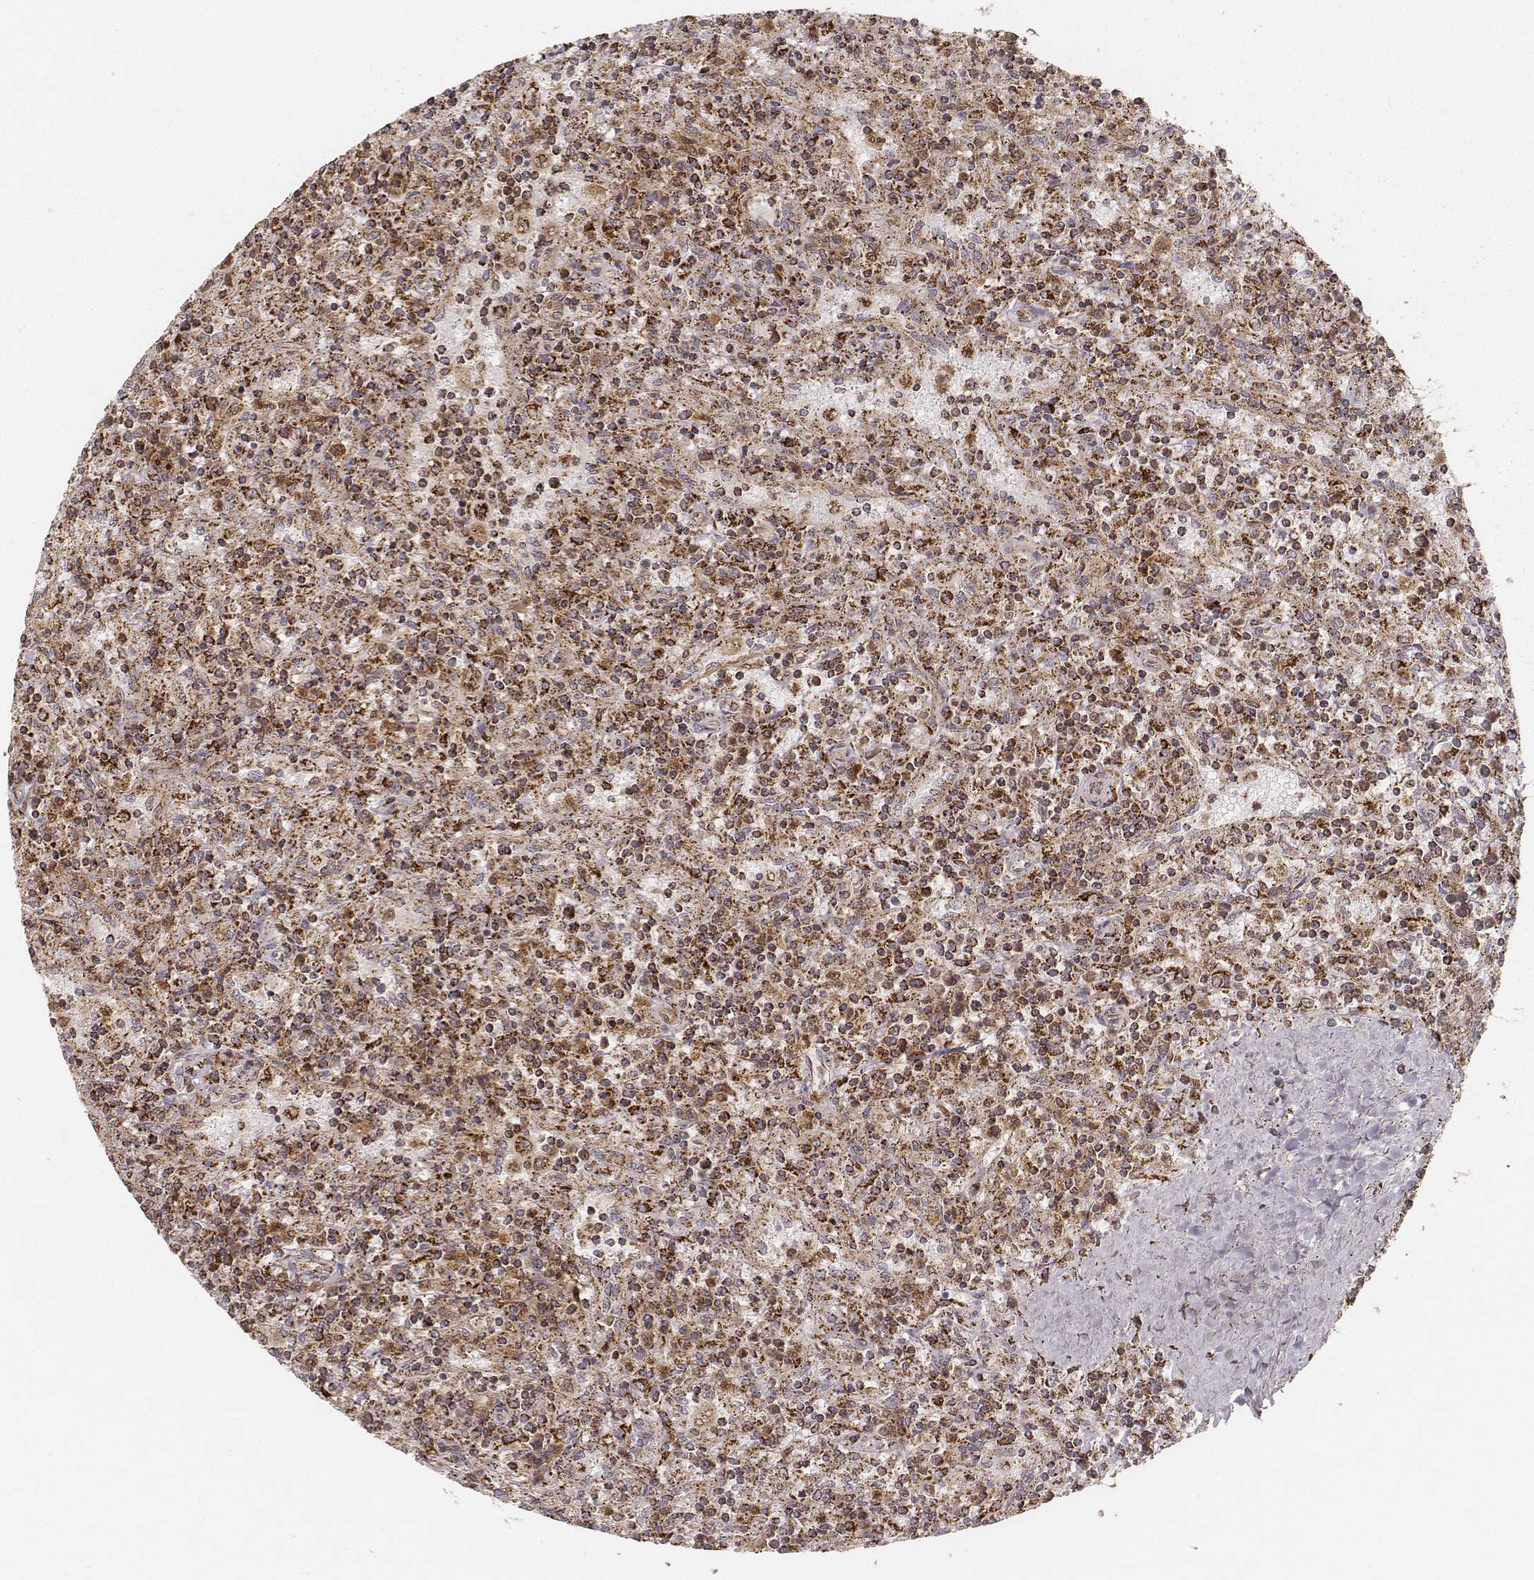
{"staining": {"intensity": "strong", "quantity": ">75%", "location": "cytoplasmic/membranous"}, "tissue": "lymphoma", "cell_type": "Tumor cells", "image_type": "cancer", "snomed": [{"axis": "morphology", "description": "Malignant lymphoma, non-Hodgkin's type, Low grade"}, {"axis": "topography", "description": "Spleen"}], "caption": "Immunohistochemical staining of malignant lymphoma, non-Hodgkin's type (low-grade) displays high levels of strong cytoplasmic/membranous positivity in approximately >75% of tumor cells.", "gene": "CS", "patient": {"sex": "male", "age": 62}}